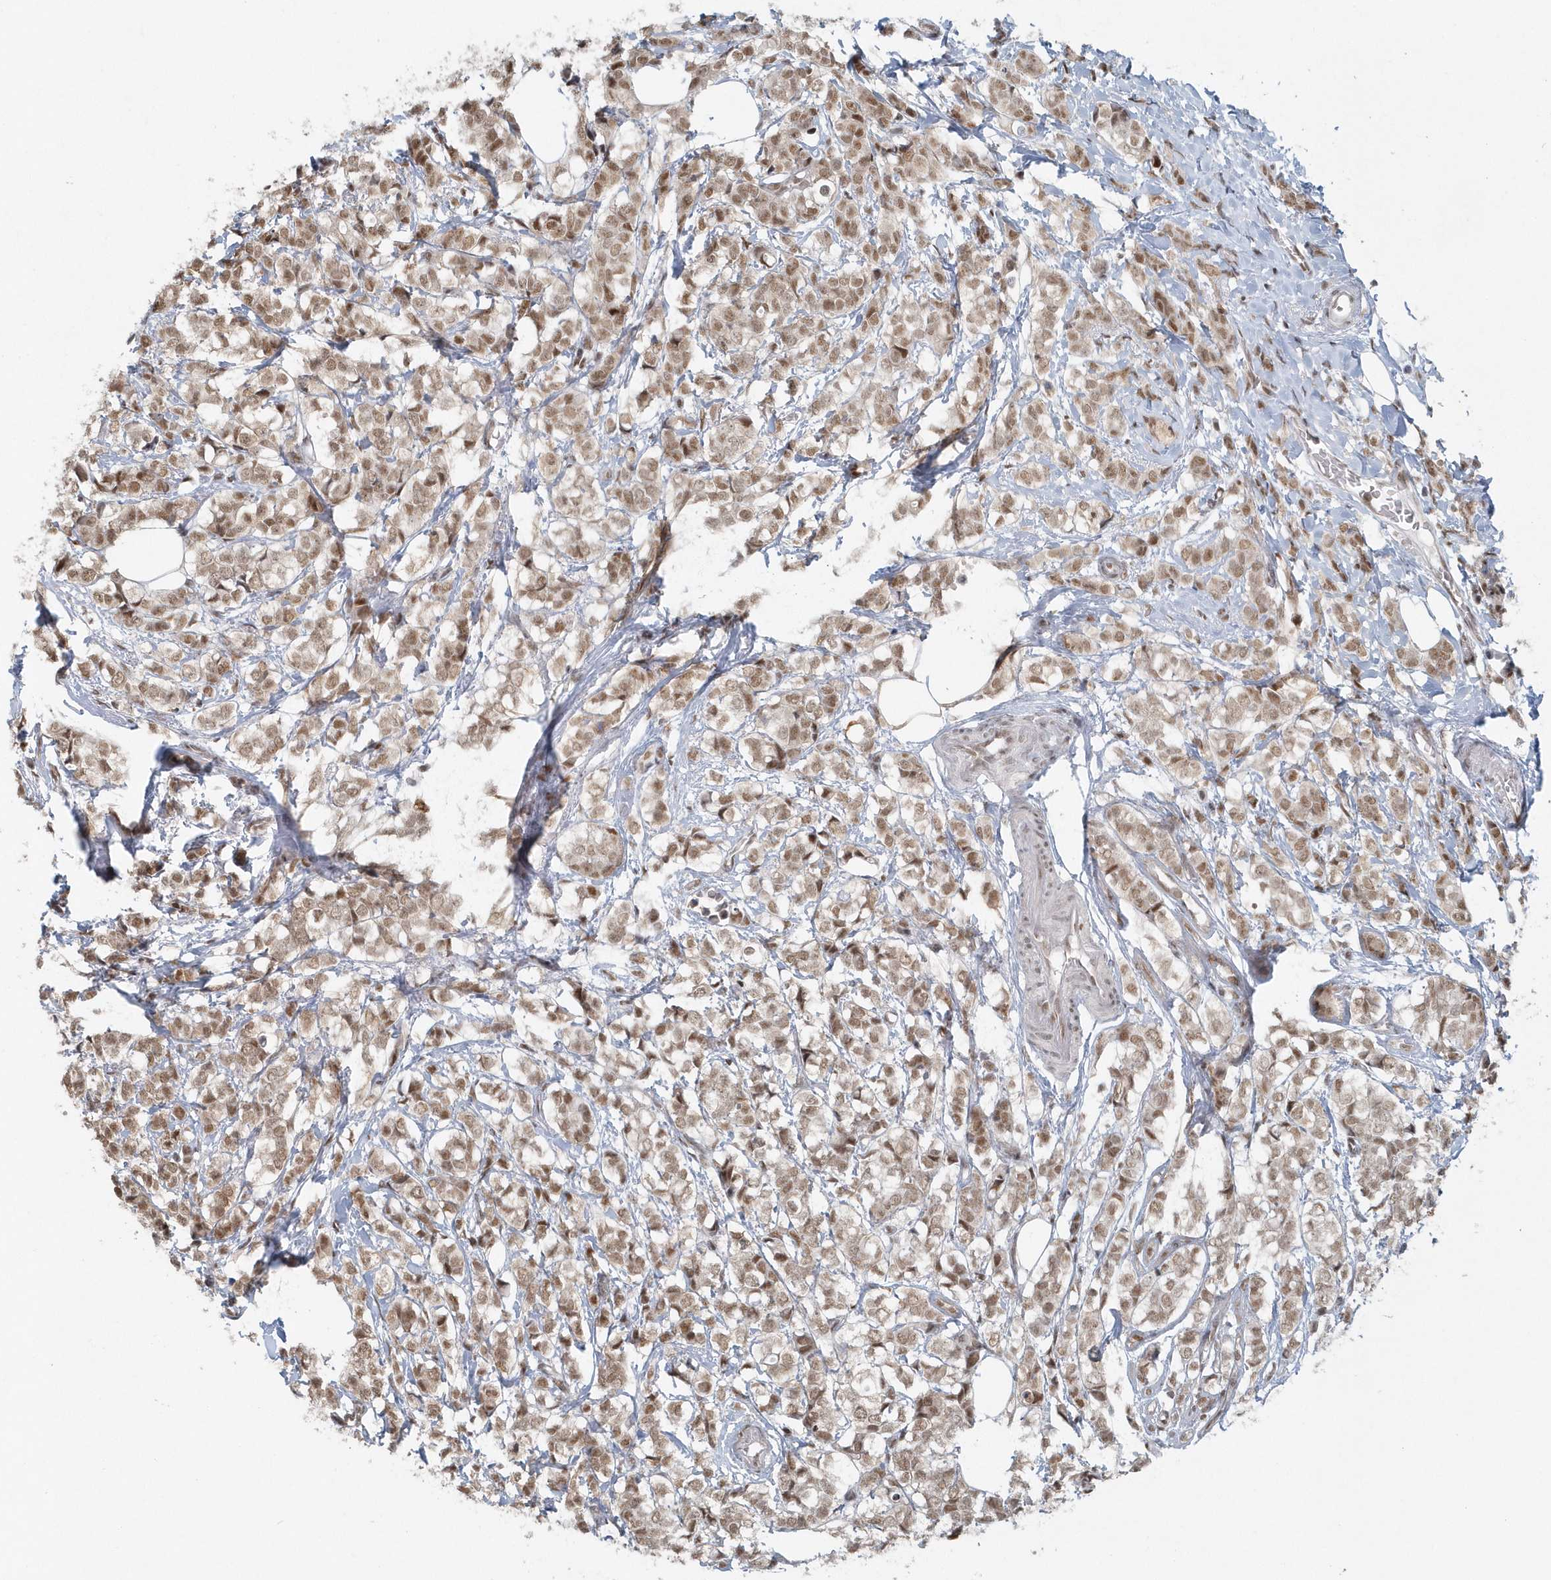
{"staining": {"intensity": "moderate", "quantity": ">75%", "location": "nuclear"}, "tissue": "breast cancer", "cell_type": "Tumor cells", "image_type": "cancer", "snomed": [{"axis": "morphology", "description": "Lobular carcinoma"}, {"axis": "topography", "description": "Breast"}], "caption": "The photomicrograph reveals staining of breast lobular carcinoma, revealing moderate nuclear protein staining (brown color) within tumor cells.", "gene": "YTHDC1", "patient": {"sex": "female", "age": 60}}